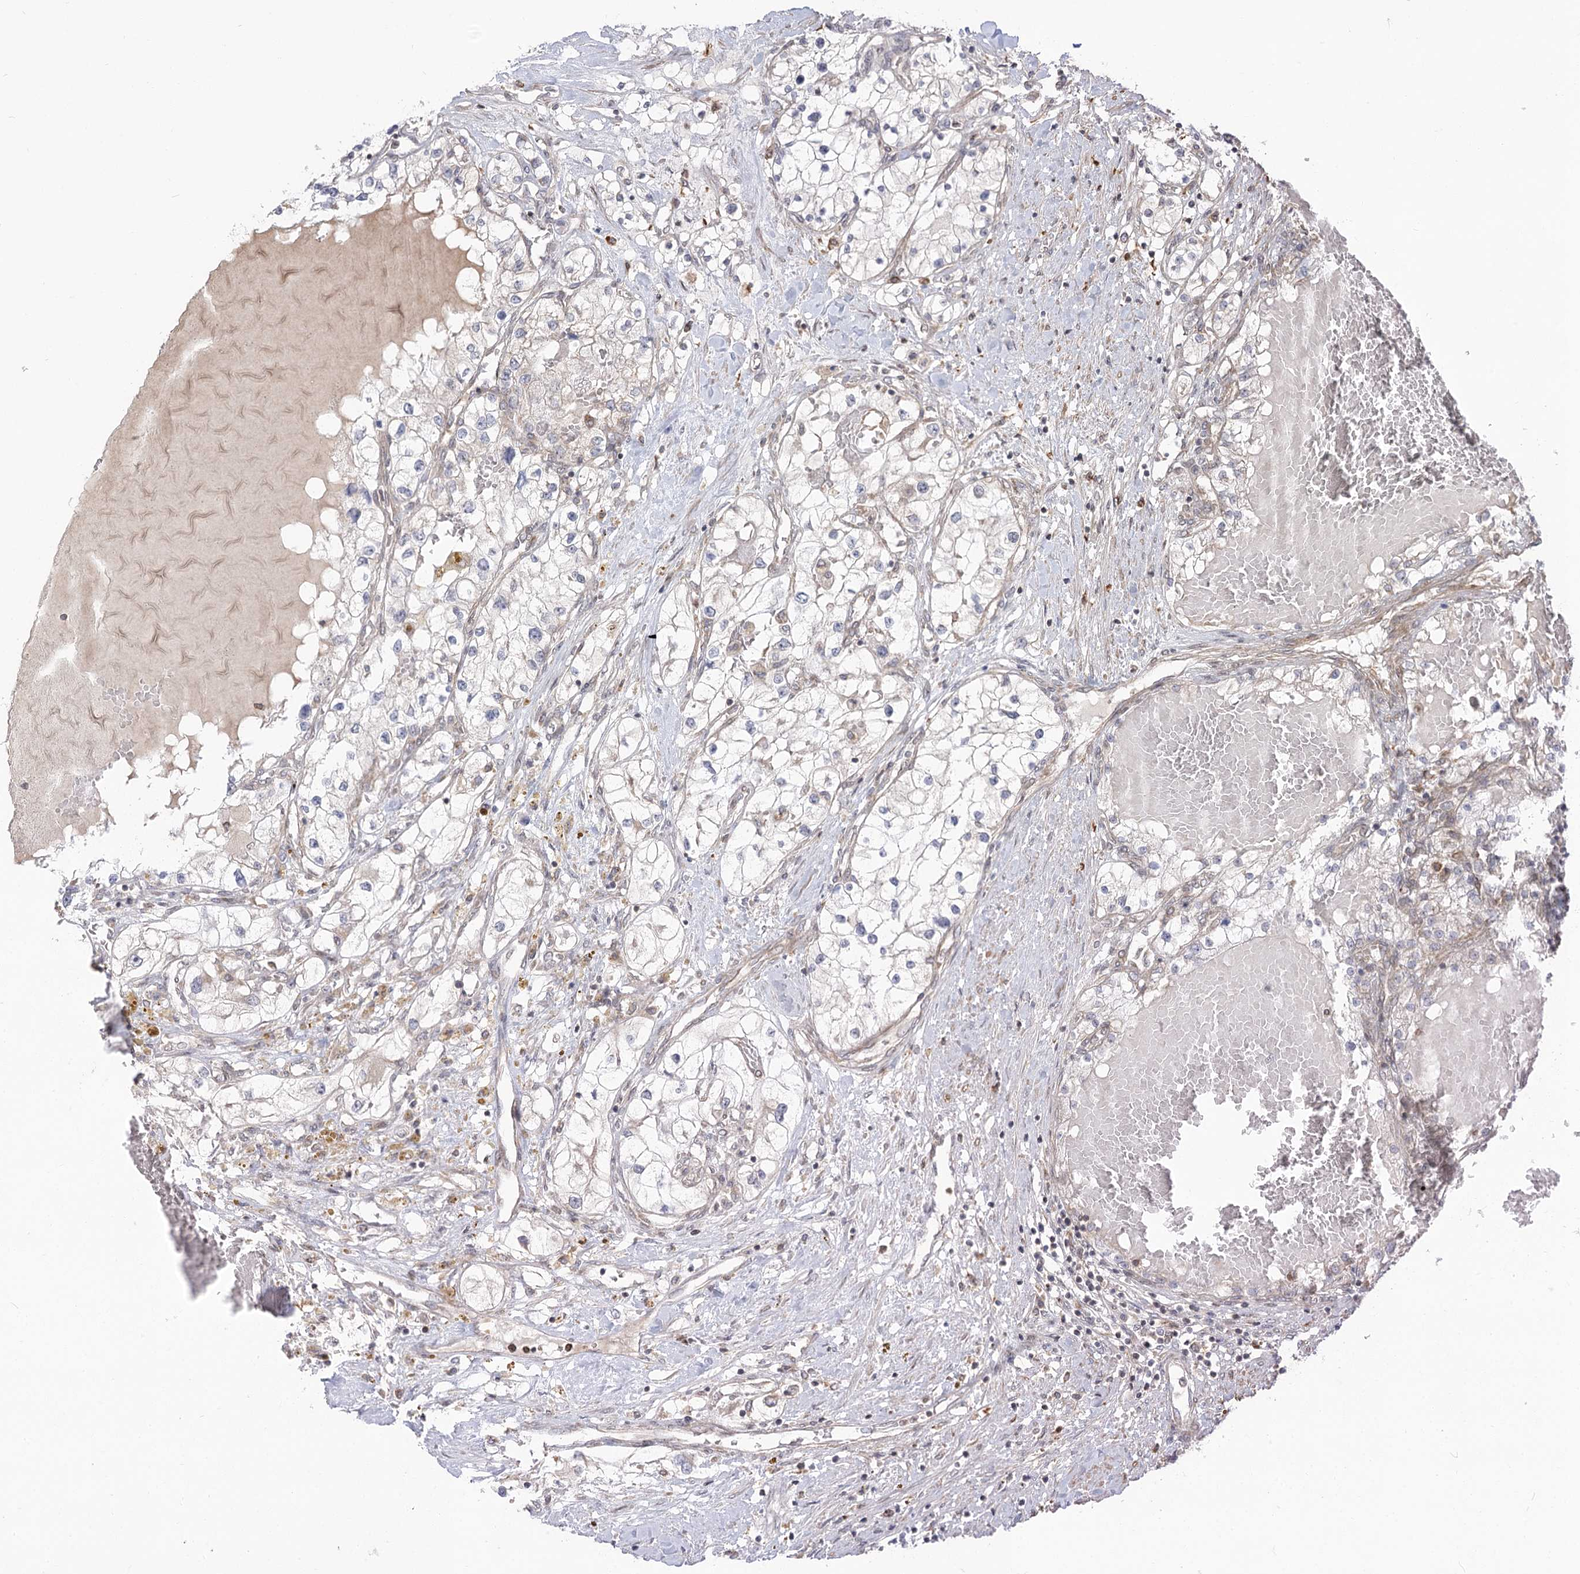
{"staining": {"intensity": "negative", "quantity": "none", "location": "none"}, "tissue": "renal cancer", "cell_type": "Tumor cells", "image_type": "cancer", "snomed": [{"axis": "morphology", "description": "Normal tissue, NOS"}, {"axis": "morphology", "description": "Adenocarcinoma, NOS"}, {"axis": "topography", "description": "Kidney"}], "caption": "Photomicrograph shows no significant protein staining in tumor cells of renal adenocarcinoma.", "gene": "MTMR3", "patient": {"sex": "male", "age": 68}}